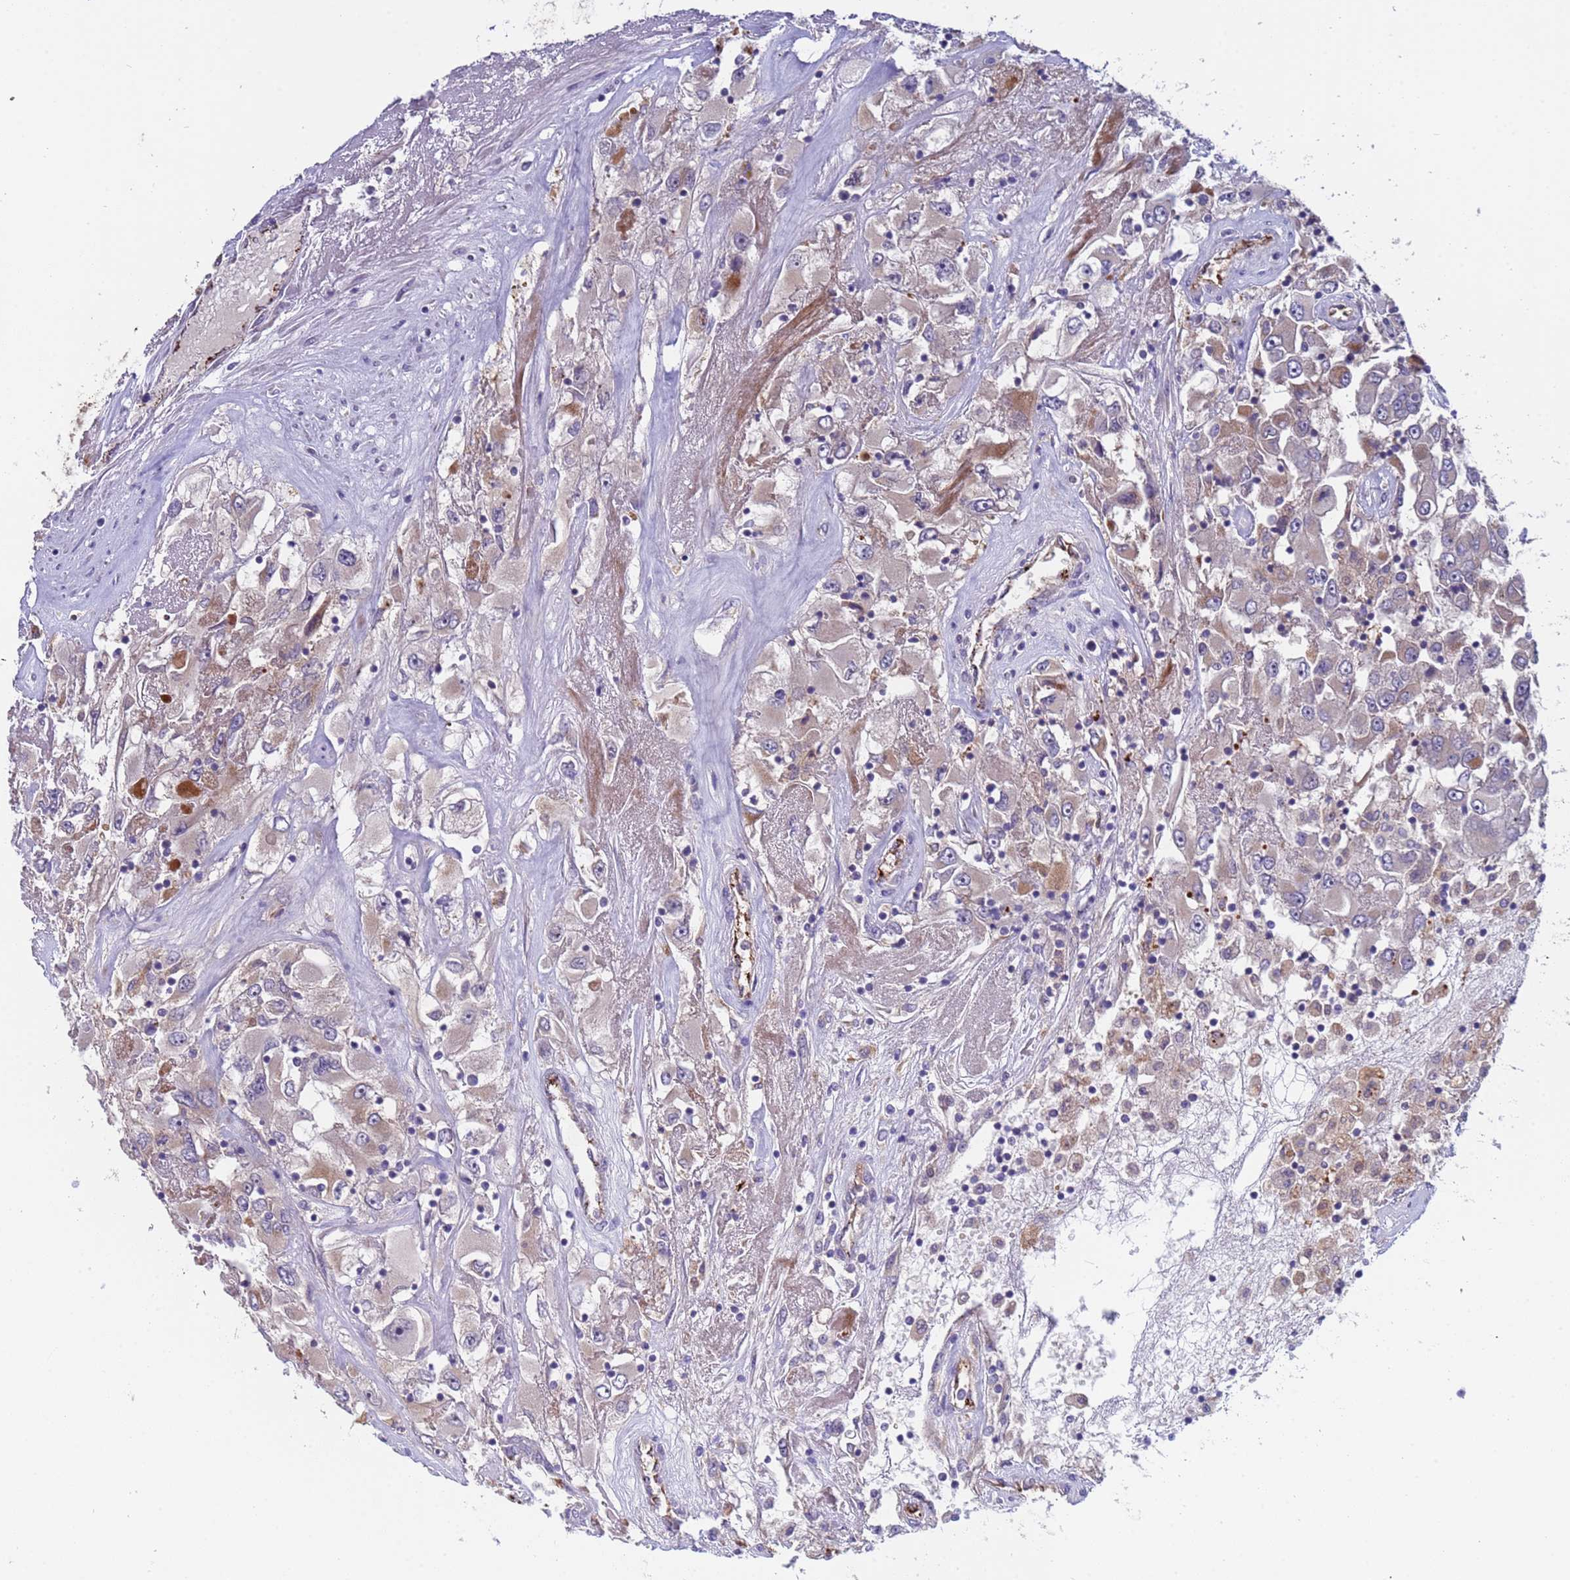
{"staining": {"intensity": "weak", "quantity": "25%-75%", "location": "cytoplasmic/membranous"}, "tissue": "renal cancer", "cell_type": "Tumor cells", "image_type": "cancer", "snomed": [{"axis": "morphology", "description": "Adenocarcinoma, NOS"}, {"axis": "topography", "description": "Kidney"}], "caption": "Adenocarcinoma (renal) tissue reveals weak cytoplasmic/membranous staining in approximately 25%-75% of tumor cells", "gene": "ZNF248", "patient": {"sex": "female", "age": 52}}